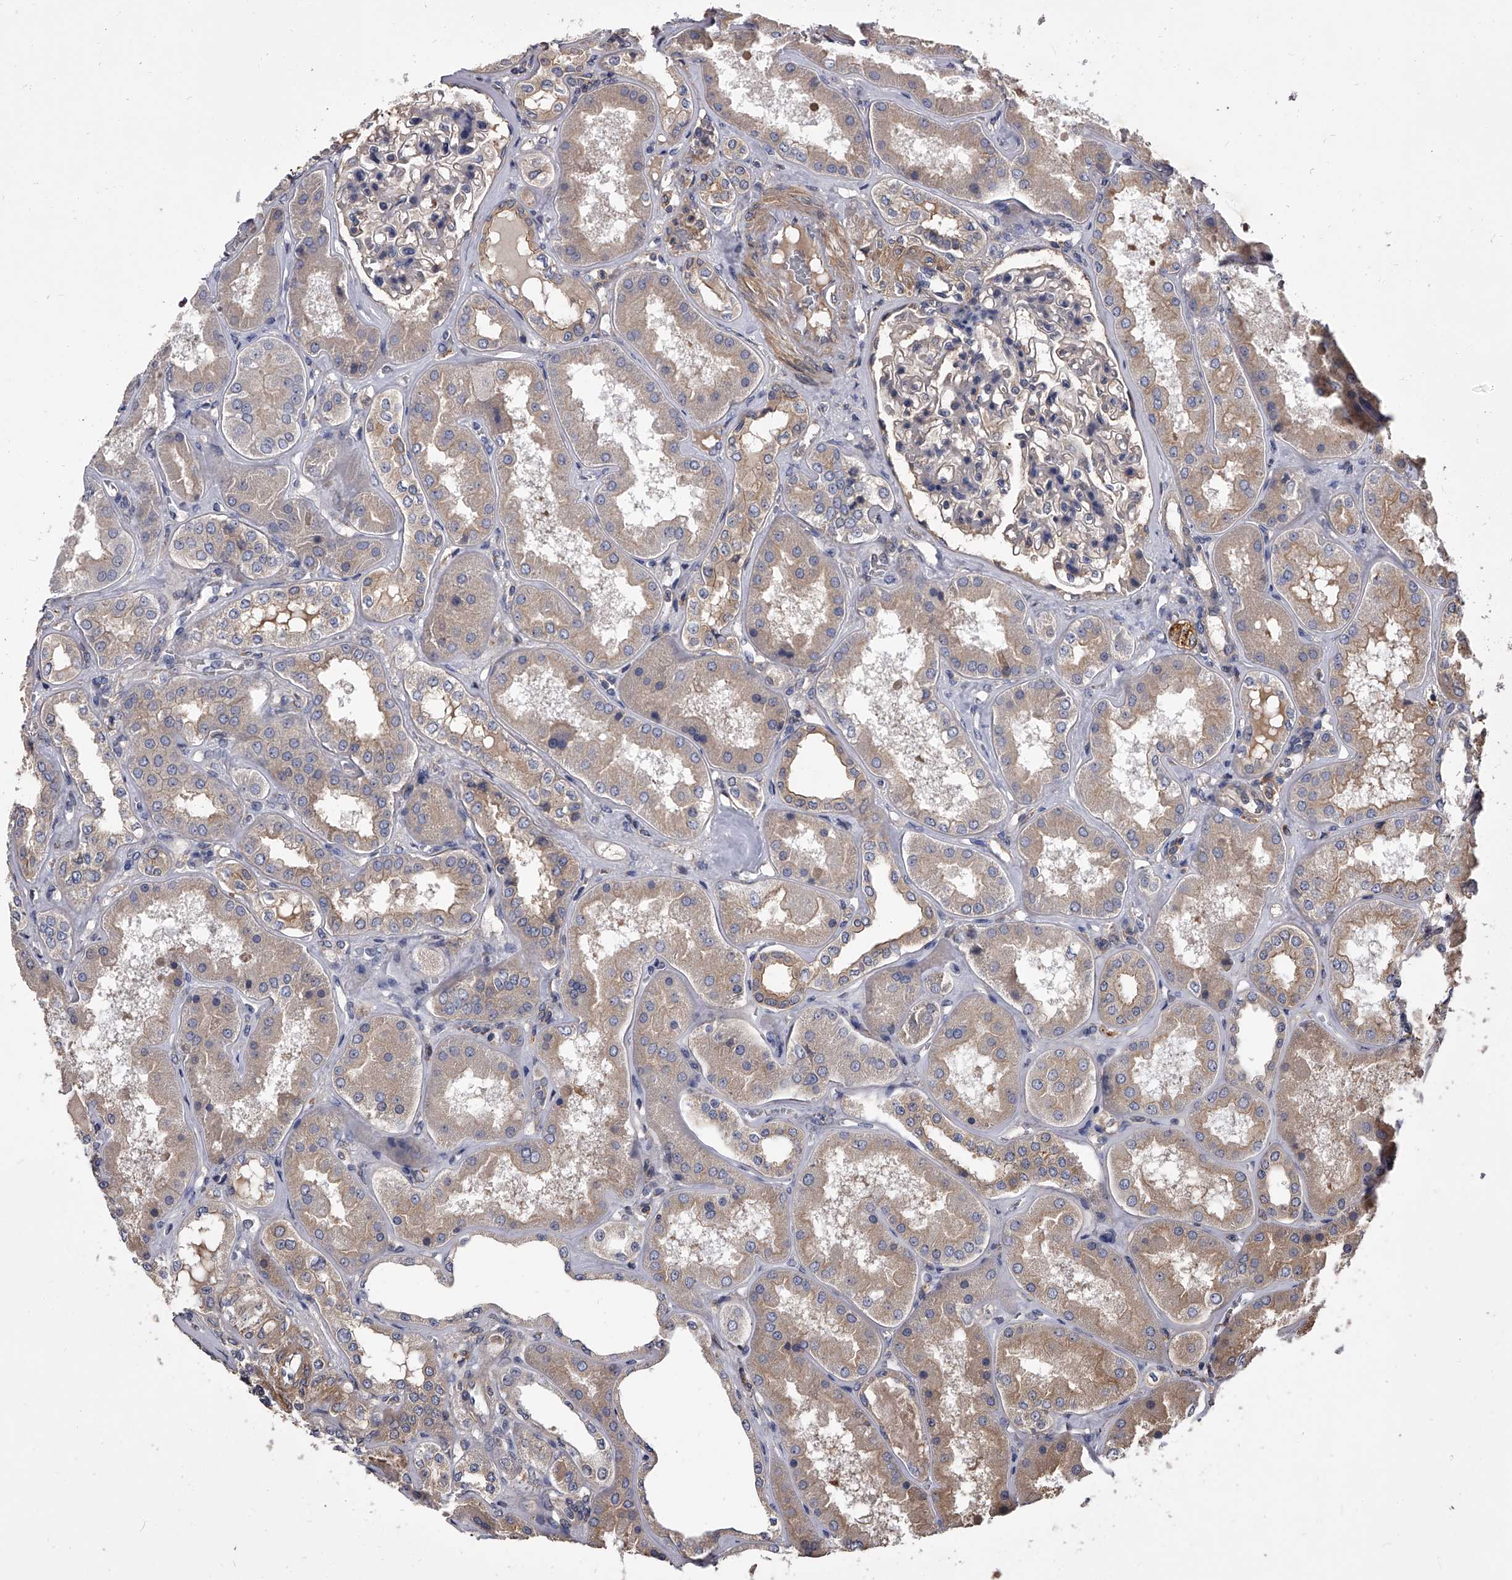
{"staining": {"intensity": "weak", "quantity": "<25%", "location": "cytoplasmic/membranous"}, "tissue": "kidney", "cell_type": "Cells in glomeruli", "image_type": "normal", "snomed": [{"axis": "morphology", "description": "Normal tissue, NOS"}, {"axis": "topography", "description": "Kidney"}], "caption": "An immunohistochemistry (IHC) micrograph of normal kidney is shown. There is no staining in cells in glomeruli of kidney. (Brightfield microscopy of DAB immunohistochemistry at high magnification).", "gene": "STK36", "patient": {"sex": "female", "age": 56}}